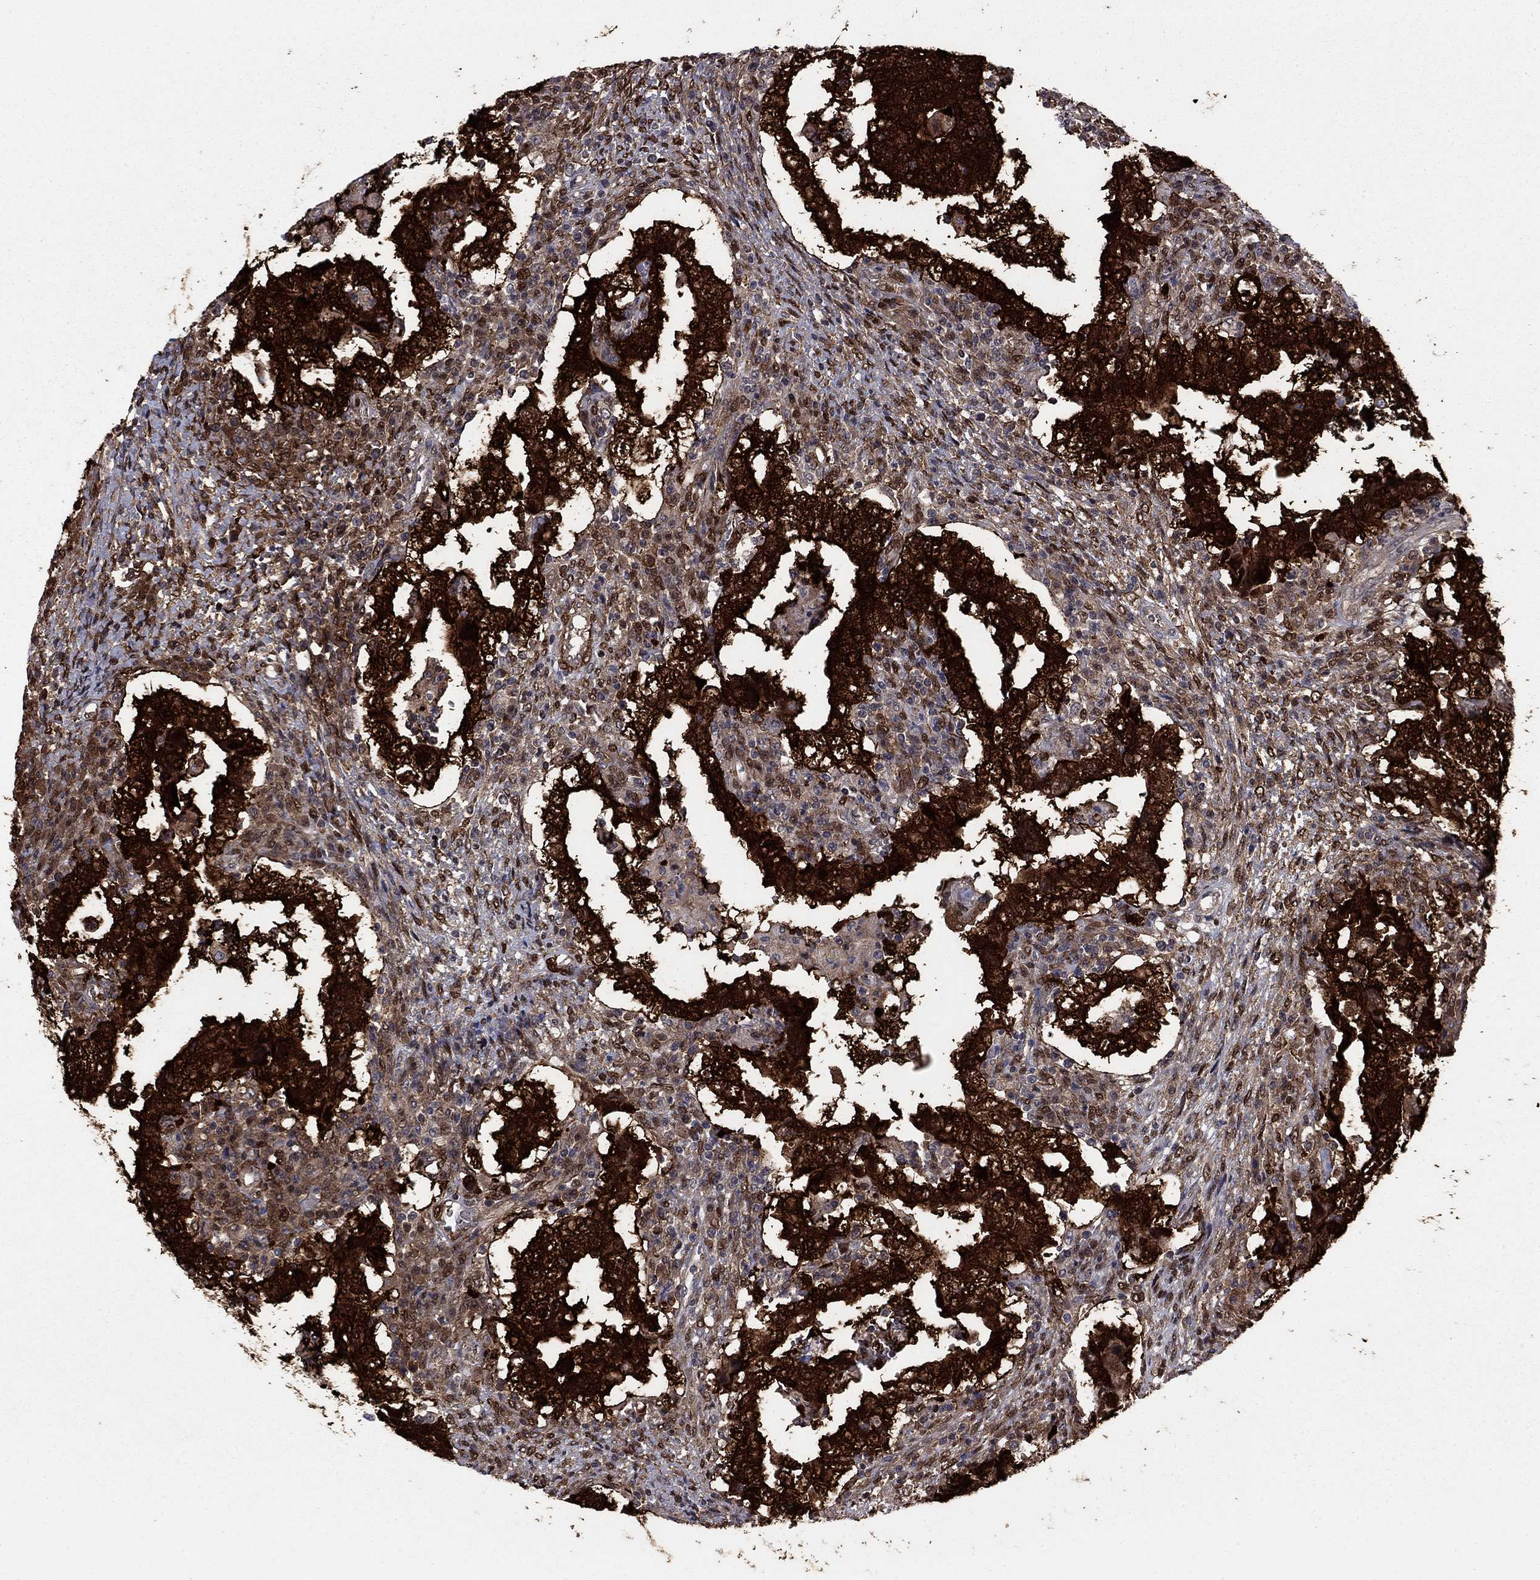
{"staining": {"intensity": "strong", "quantity": ">75%", "location": "cytoplasmic/membranous"}, "tissue": "testis cancer", "cell_type": "Tumor cells", "image_type": "cancer", "snomed": [{"axis": "morphology", "description": "Carcinoma, Embryonal, NOS"}, {"axis": "topography", "description": "Testis"}], "caption": "A brown stain labels strong cytoplasmic/membranous expression of a protein in human testis cancer tumor cells. The protein of interest is stained brown, and the nuclei are stained in blue (DAB IHC with brightfield microscopy, high magnification).", "gene": "FKBP4", "patient": {"sex": "male", "age": 26}}